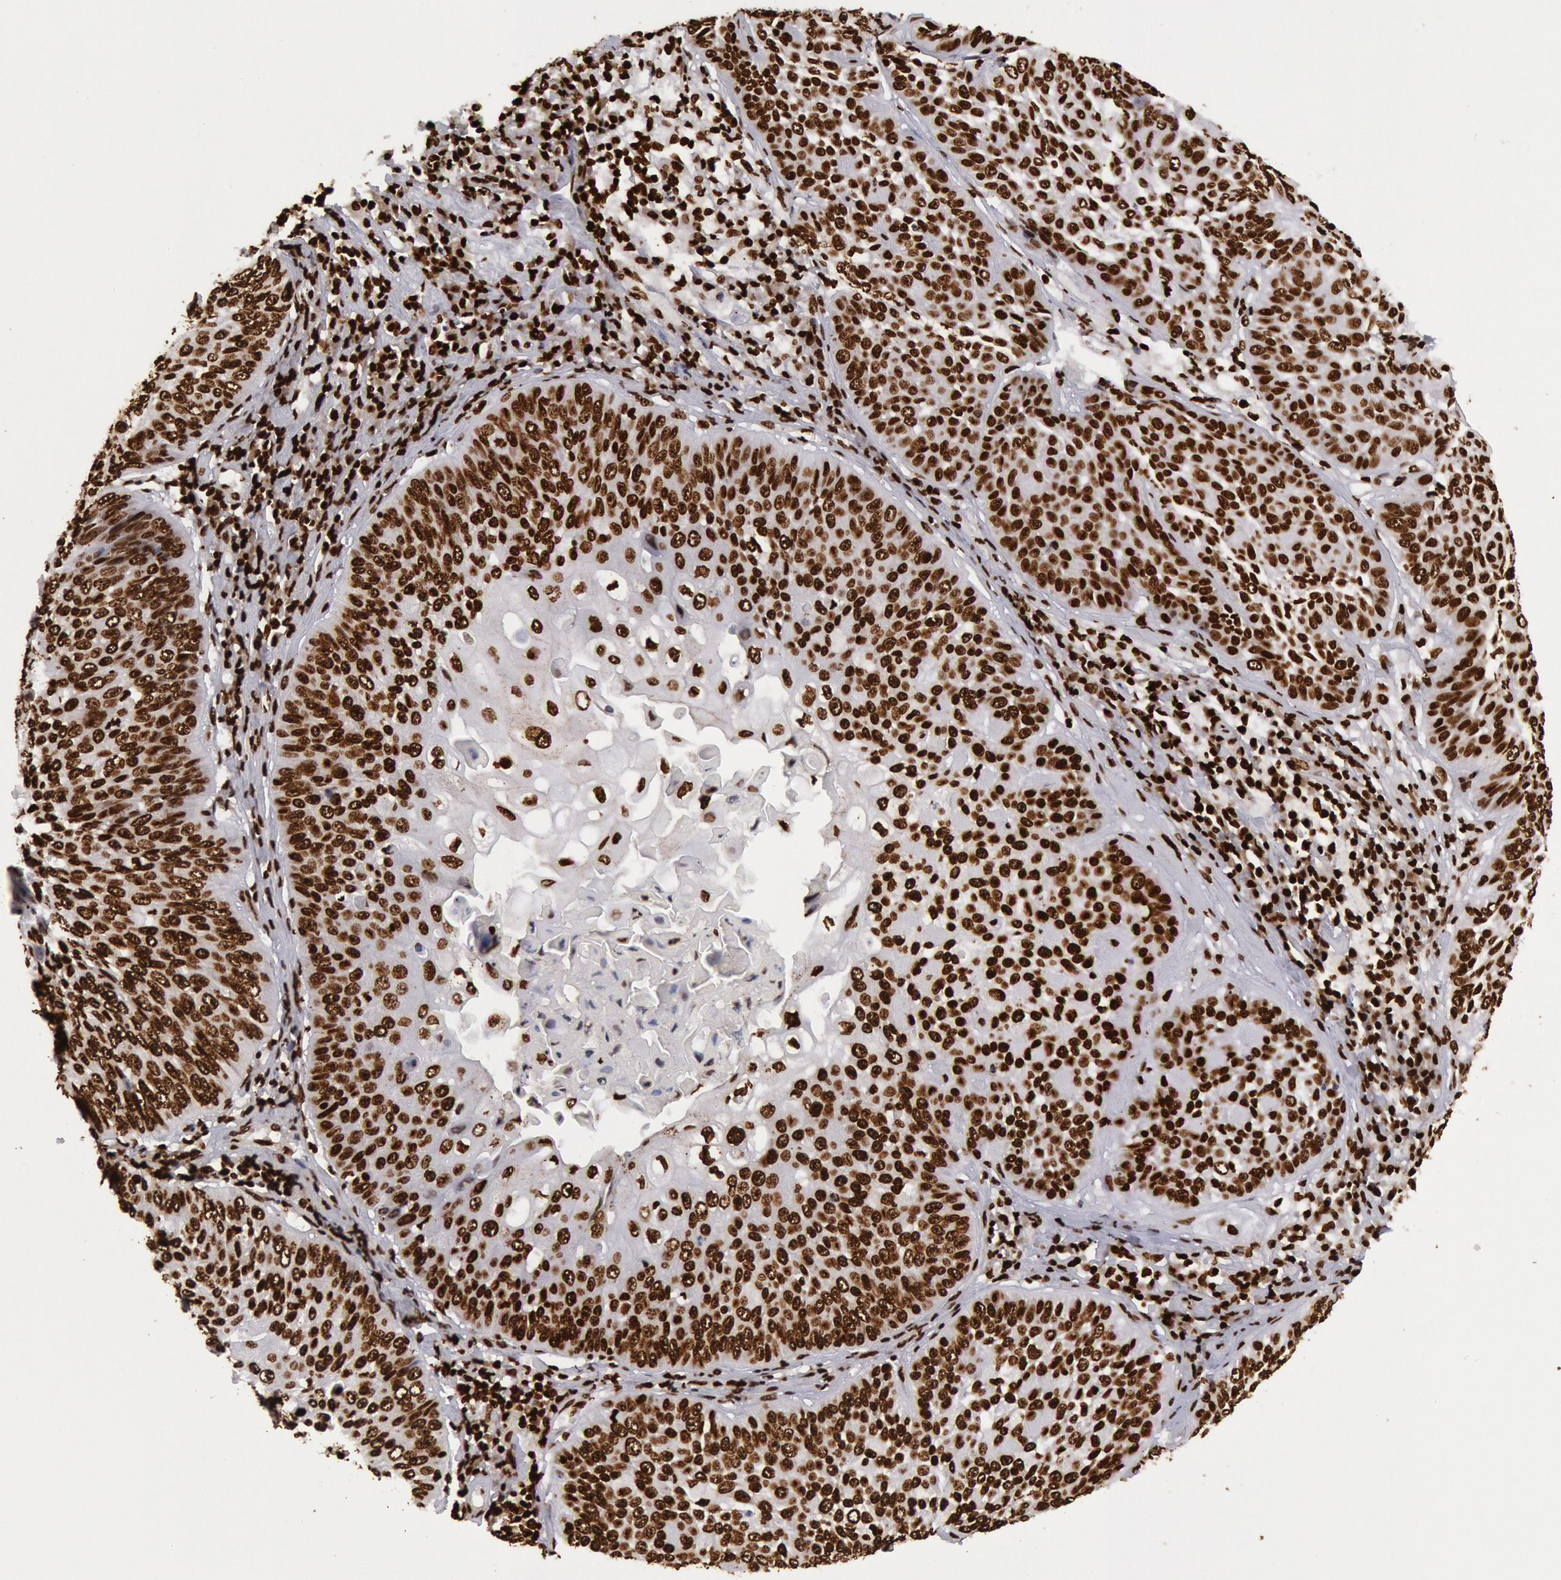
{"staining": {"intensity": "strong", "quantity": ">75%", "location": "nuclear"}, "tissue": "lung cancer", "cell_type": "Tumor cells", "image_type": "cancer", "snomed": [{"axis": "morphology", "description": "Adenocarcinoma, NOS"}, {"axis": "topography", "description": "Lung"}], "caption": "Immunohistochemical staining of lung cancer displays strong nuclear protein positivity in about >75% of tumor cells.", "gene": "H3-4", "patient": {"sex": "male", "age": 60}}